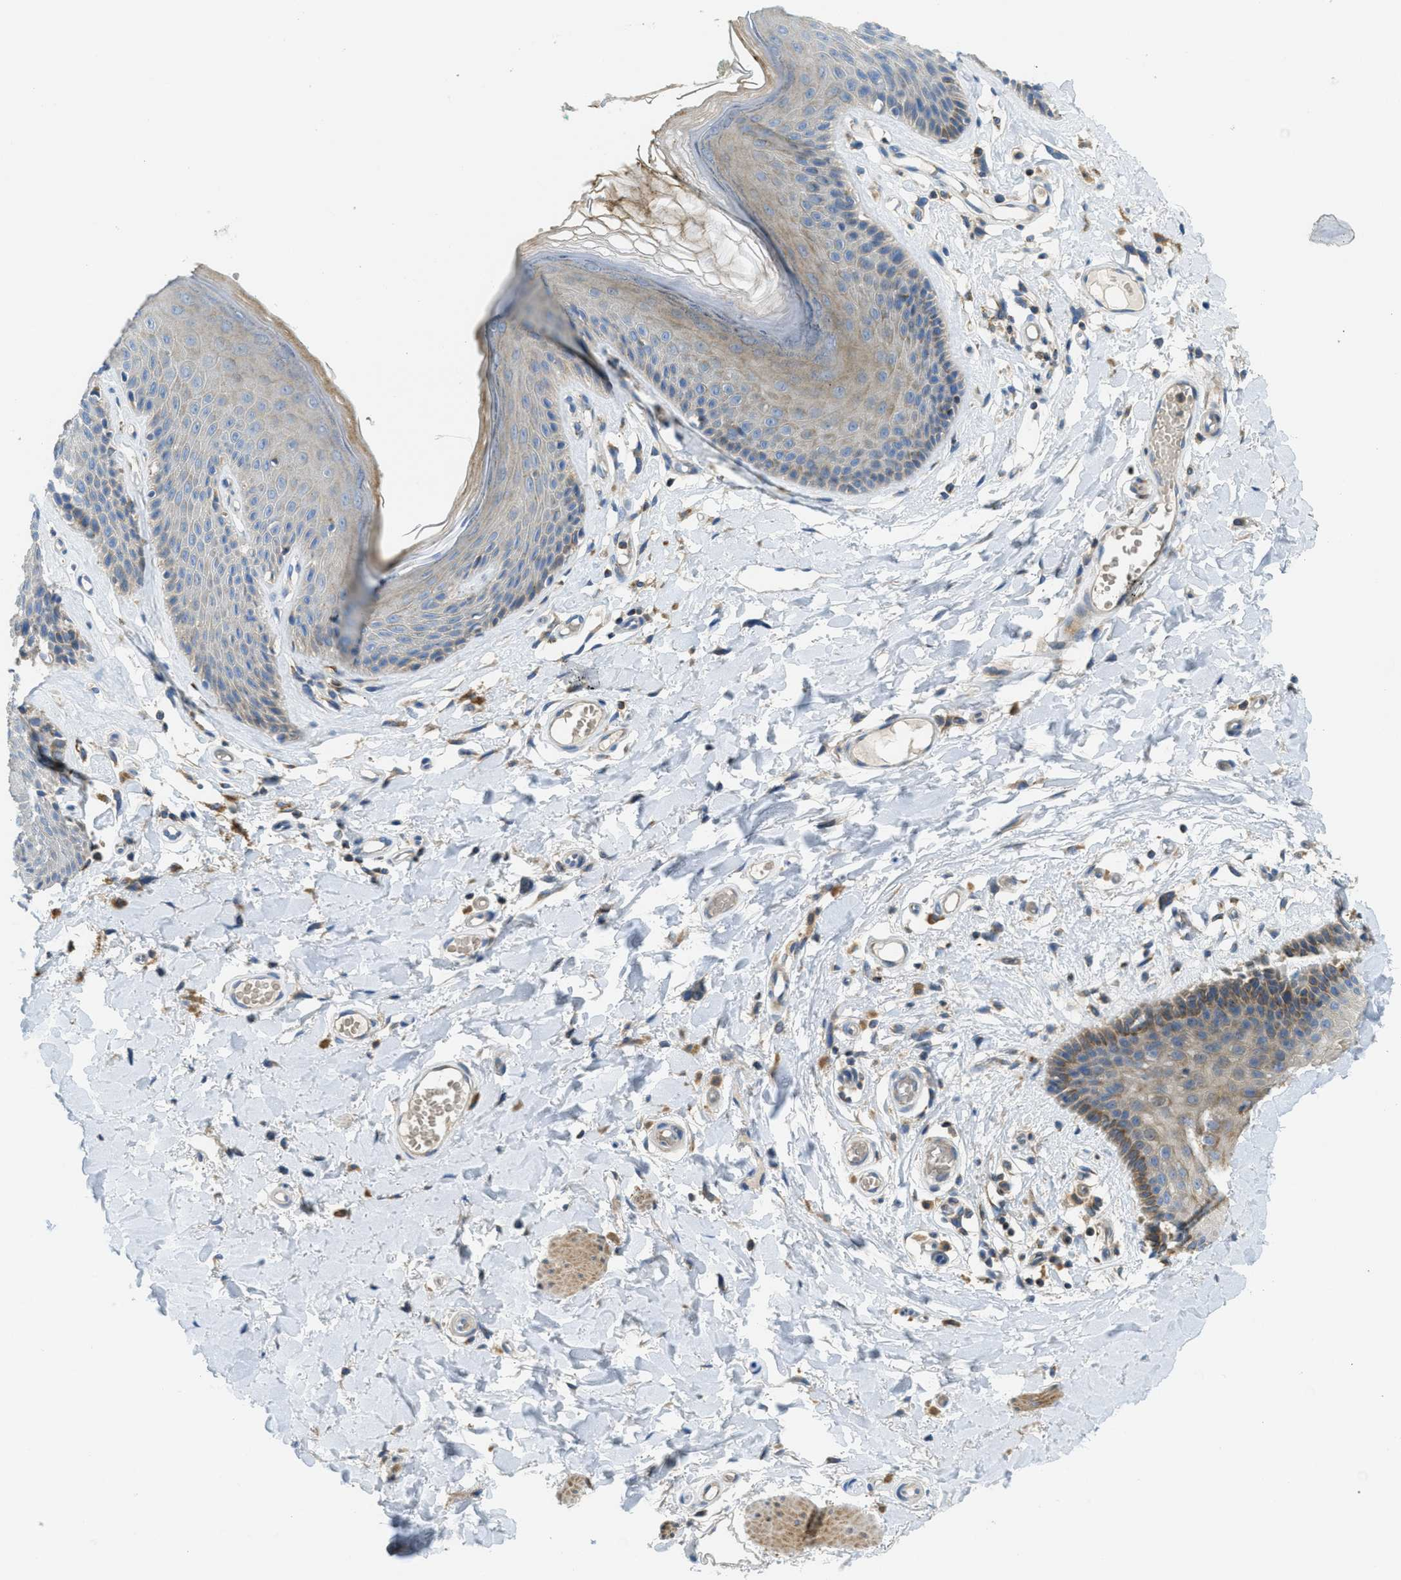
{"staining": {"intensity": "moderate", "quantity": "25%-75%", "location": "cytoplasmic/membranous"}, "tissue": "skin", "cell_type": "Epidermal cells", "image_type": "normal", "snomed": [{"axis": "morphology", "description": "Normal tissue, NOS"}, {"axis": "topography", "description": "Vulva"}], "caption": "Immunohistochemistry (IHC) of unremarkable human skin exhibits medium levels of moderate cytoplasmic/membranous positivity in about 25%-75% of epidermal cells. (brown staining indicates protein expression, while blue staining denotes nuclei).", "gene": "RFFL", "patient": {"sex": "female", "age": 73}}